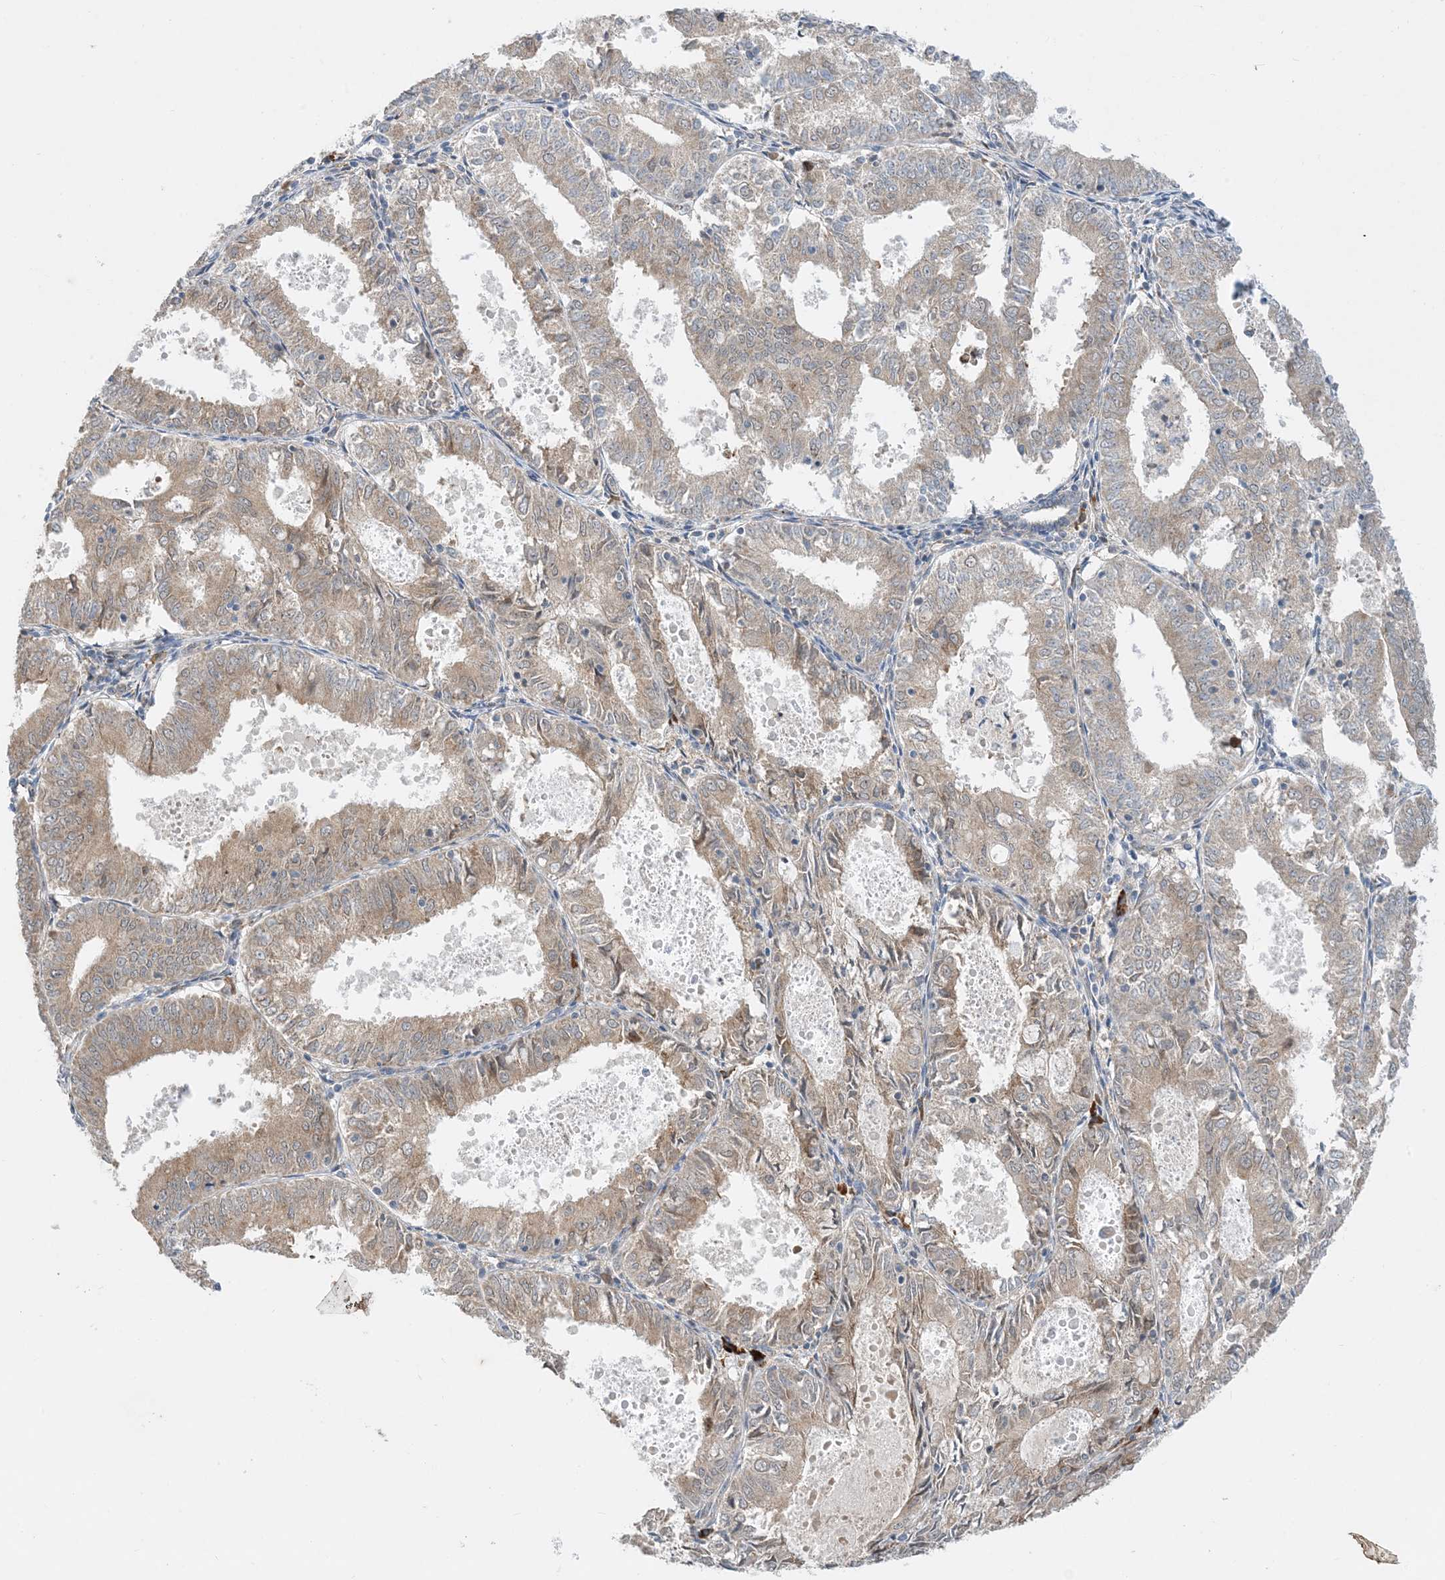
{"staining": {"intensity": "weak", "quantity": ">75%", "location": "cytoplasmic/membranous"}, "tissue": "endometrial cancer", "cell_type": "Tumor cells", "image_type": "cancer", "snomed": [{"axis": "morphology", "description": "Adenocarcinoma, NOS"}, {"axis": "topography", "description": "Endometrium"}], "caption": "This histopathology image reveals immunohistochemistry staining of human endometrial adenocarcinoma, with low weak cytoplasmic/membranous positivity in approximately >75% of tumor cells.", "gene": "PHOSPHO2", "patient": {"sex": "female", "age": 57}}